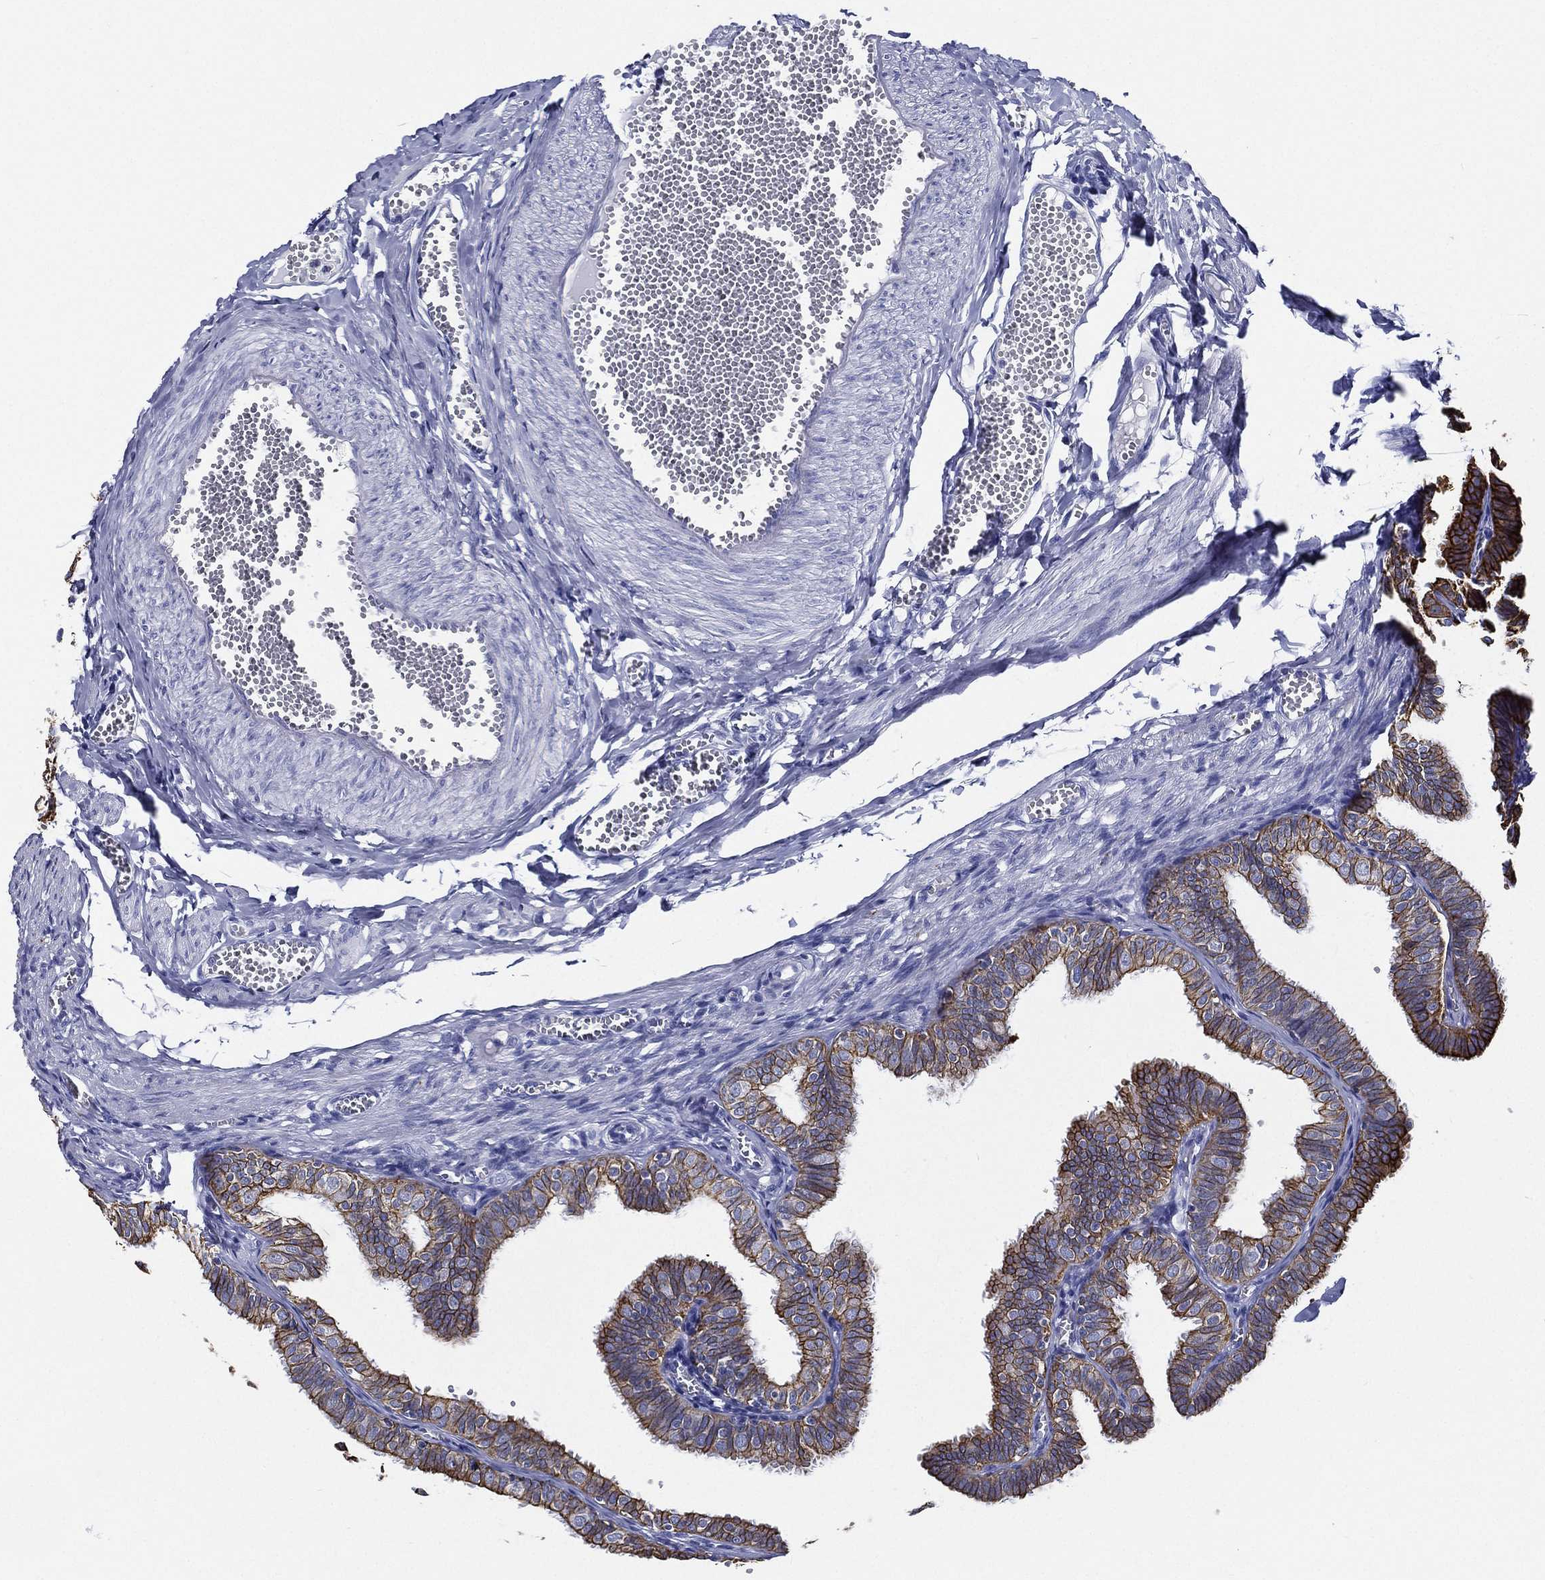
{"staining": {"intensity": "strong", "quantity": ">75%", "location": "cytoplasmic/membranous"}, "tissue": "fallopian tube", "cell_type": "Glandular cells", "image_type": "normal", "snomed": [{"axis": "morphology", "description": "Normal tissue, NOS"}, {"axis": "topography", "description": "Fallopian tube"}], "caption": "Benign fallopian tube demonstrates strong cytoplasmic/membranous positivity in about >75% of glandular cells, visualized by immunohistochemistry.", "gene": "NEDD9", "patient": {"sex": "female", "age": 25}}